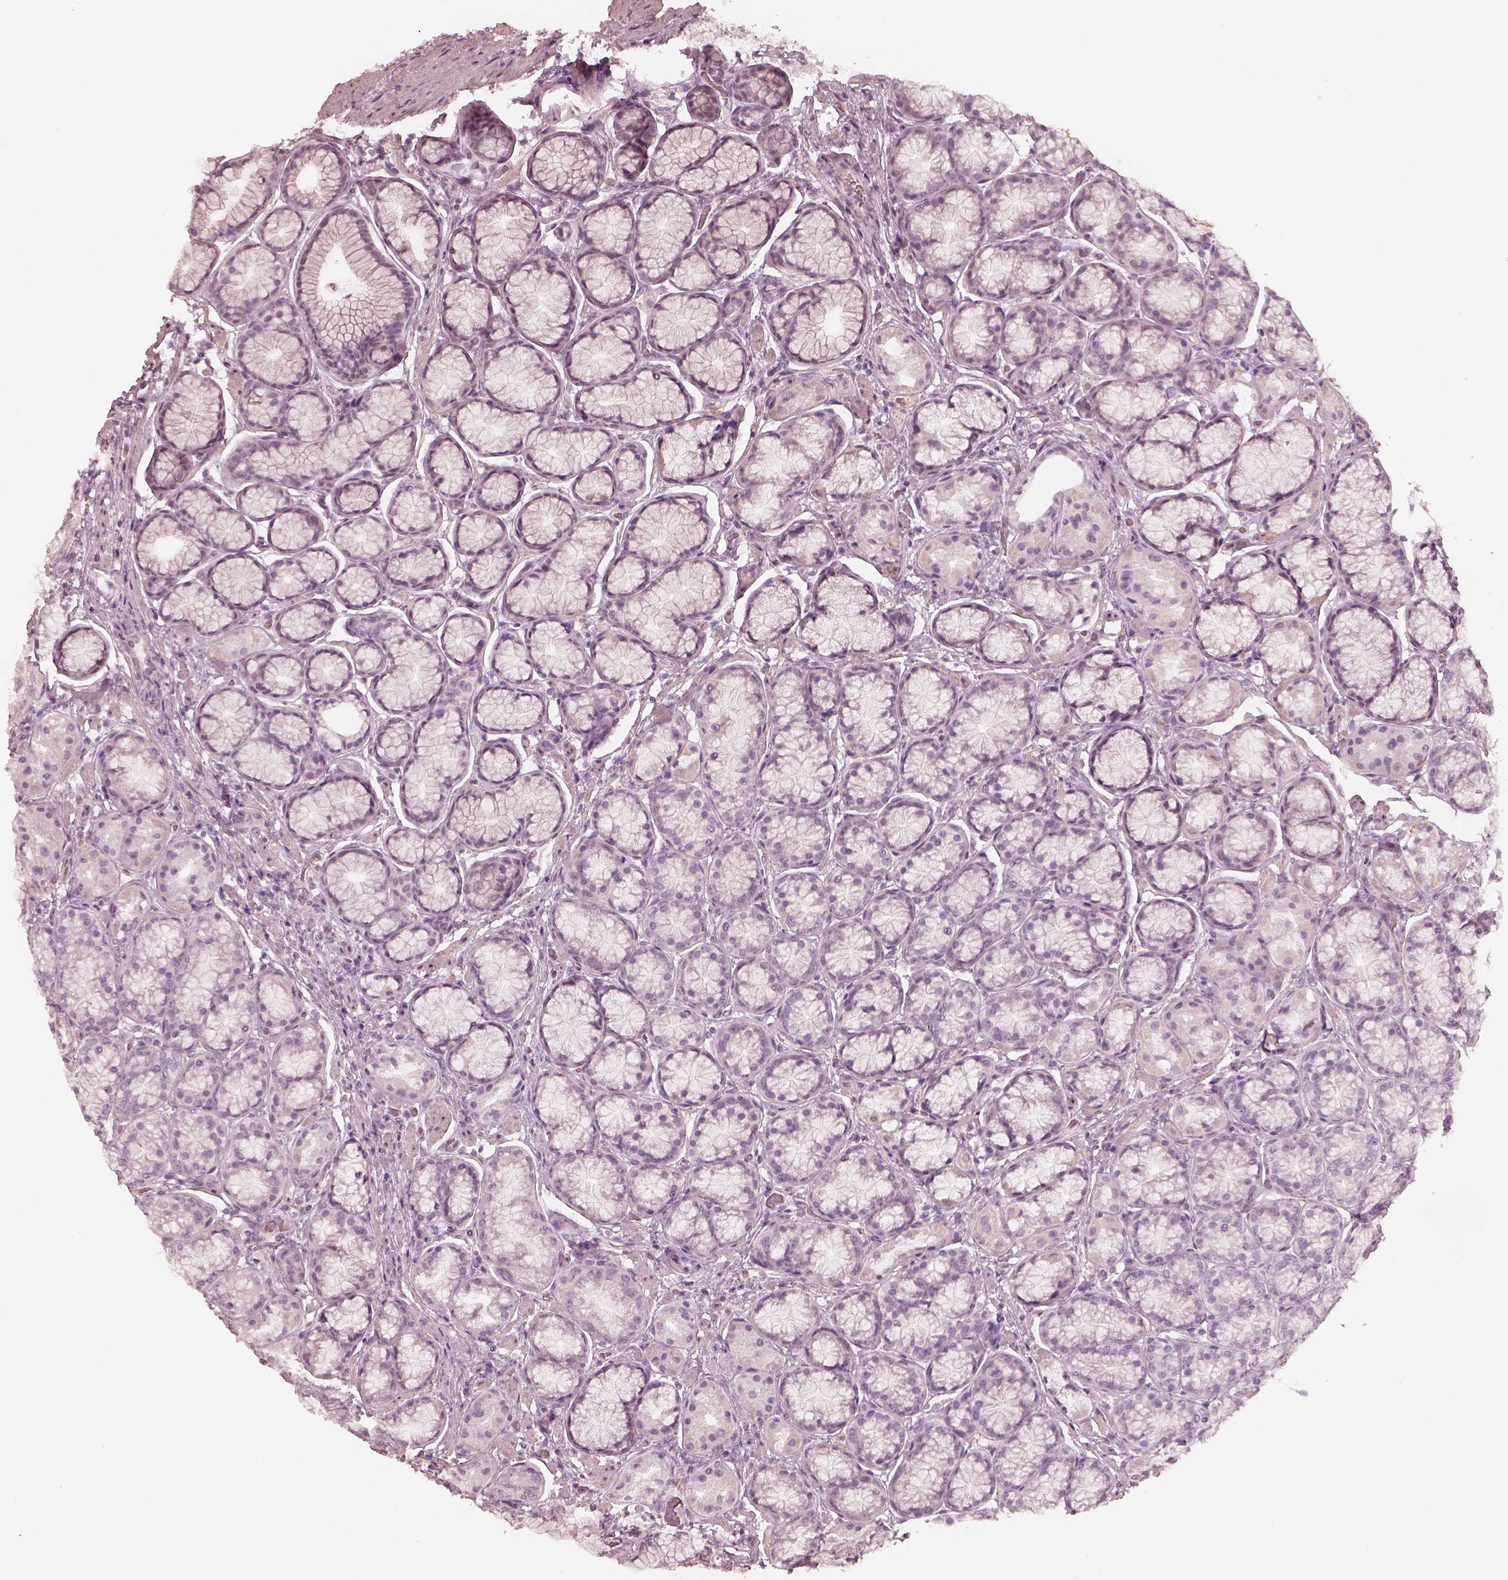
{"staining": {"intensity": "negative", "quantity": "none", "location": "none"}, "tissue": "stomach", "cell_type": "Glandular cells", "image_type": "normal", "snomed": [{"axis": "morphology", "description": "Normal tissue, NOS"}, {"axis": "morphology", "description": "Adenocarcinoma, NOS"}, {"axis": "morphology", "description": "Adenocarcinoma, High grade"}, {"axis": "topography", "description": "Stomach, upper"}, {"axis": "topography", "description": "Stomach"}], "caption": "This is an IHC micrograph of unremarkable human stomach. There is no positivity in glandular cells.", "gene": "ADRB3", "patient": {"sex": "female", "age": 65}}